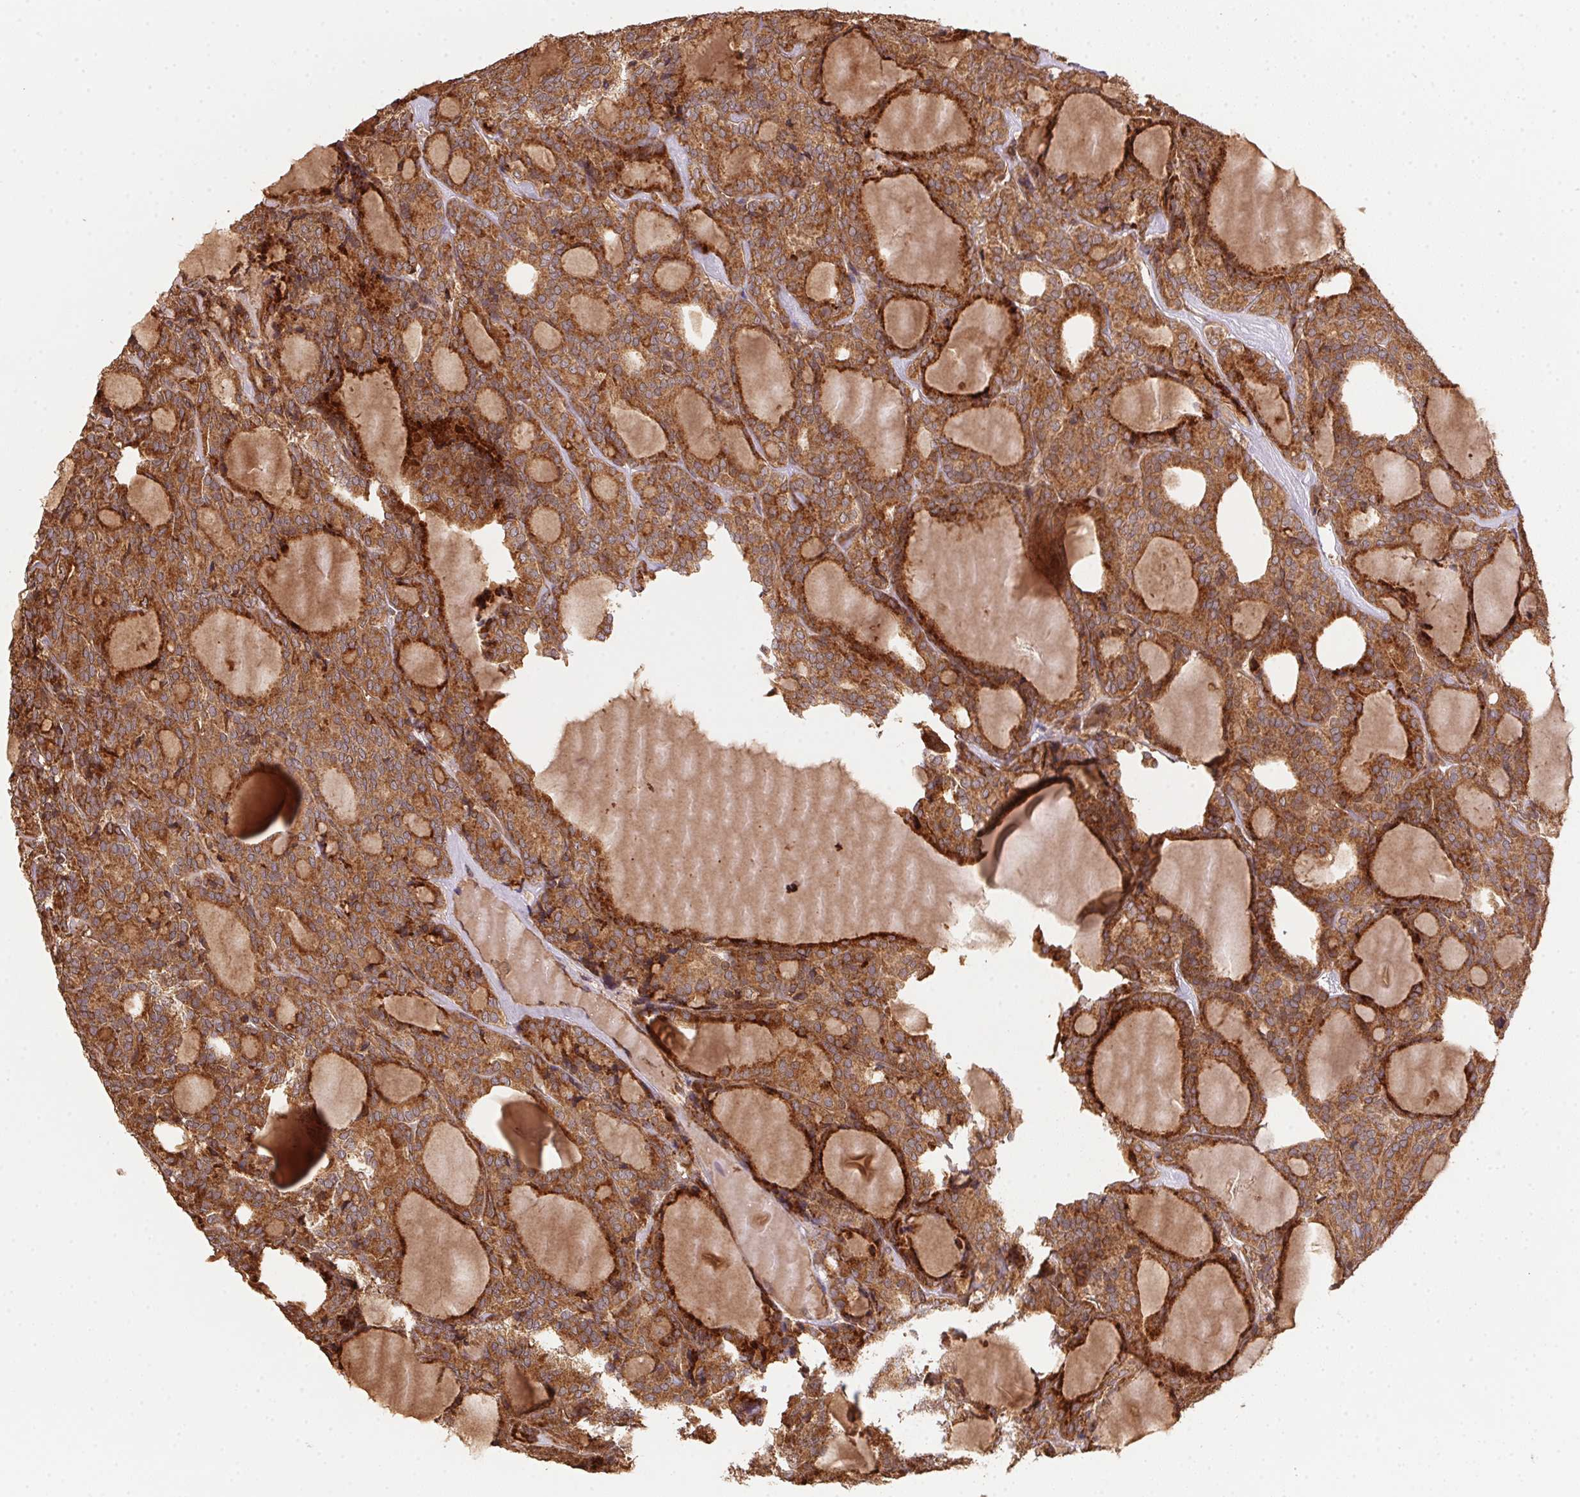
{"staining": {"intensity": "moderate", "quantity": ">75%", "location": "cytoplasmic/membranous"}, "tissue": "thyroid cancer", "cell_type": "Tumor cells", "image_type": "cancer", "snomed": [{"axis": "morphology", "description": "Follicular adenoma carcinoma, NOS"}, {"axis": "topography", "description": "Thyroid gland"}], "caption": "Moderate cytoplasmic/membranous protein expression is identified in about >75% of tumor cells in follicular adenoma carcinoma (thyroid).", "gene": "USE1", "patient": {"sex": "male", "age": 74}}